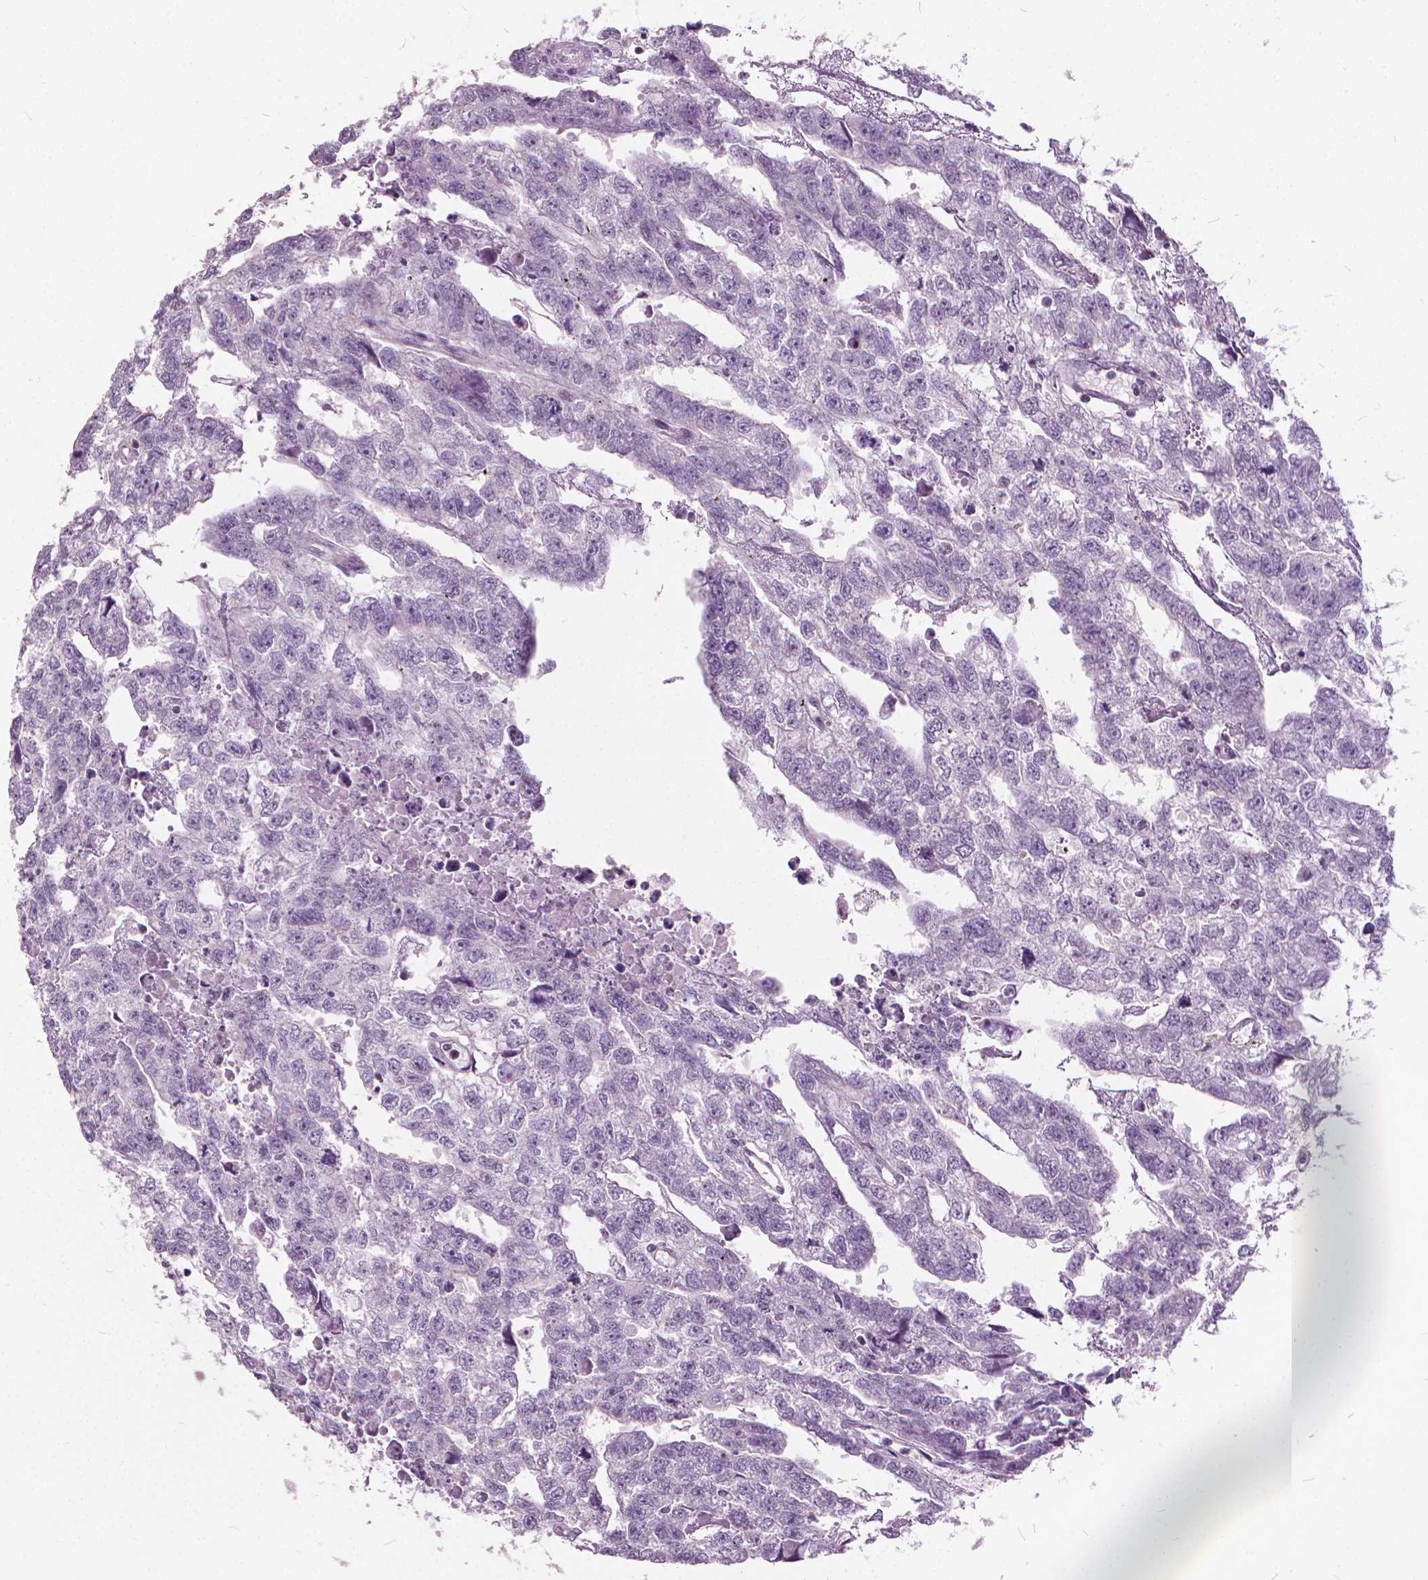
{"staining": {"intensity": "negative", "quantity": "none", "location": "none"}, "tissue": "testis cancer", "cell_type": "Tumor cells", "image_type": "cancer", "snomed": [{"axis": "morphology", "description": "Carcinoma, Embryonal, NOS"}, {"axis": "morphology", "description": "Teratoma, malignant, NOS"}, {"axis": "topography", "description": "Testis"}], "caption": "An IHC histopathology image of testis embryonal carcinoma is shown. There is no staining in tumor cells of testis embryonal carcinoma. (Stains: DAB IHC with hematoxylin counter stain, Microscopy: brightfield microscopy at high magnification).", "gene": "STAT5B", "patient": {"sex": "male", "age": 44}}